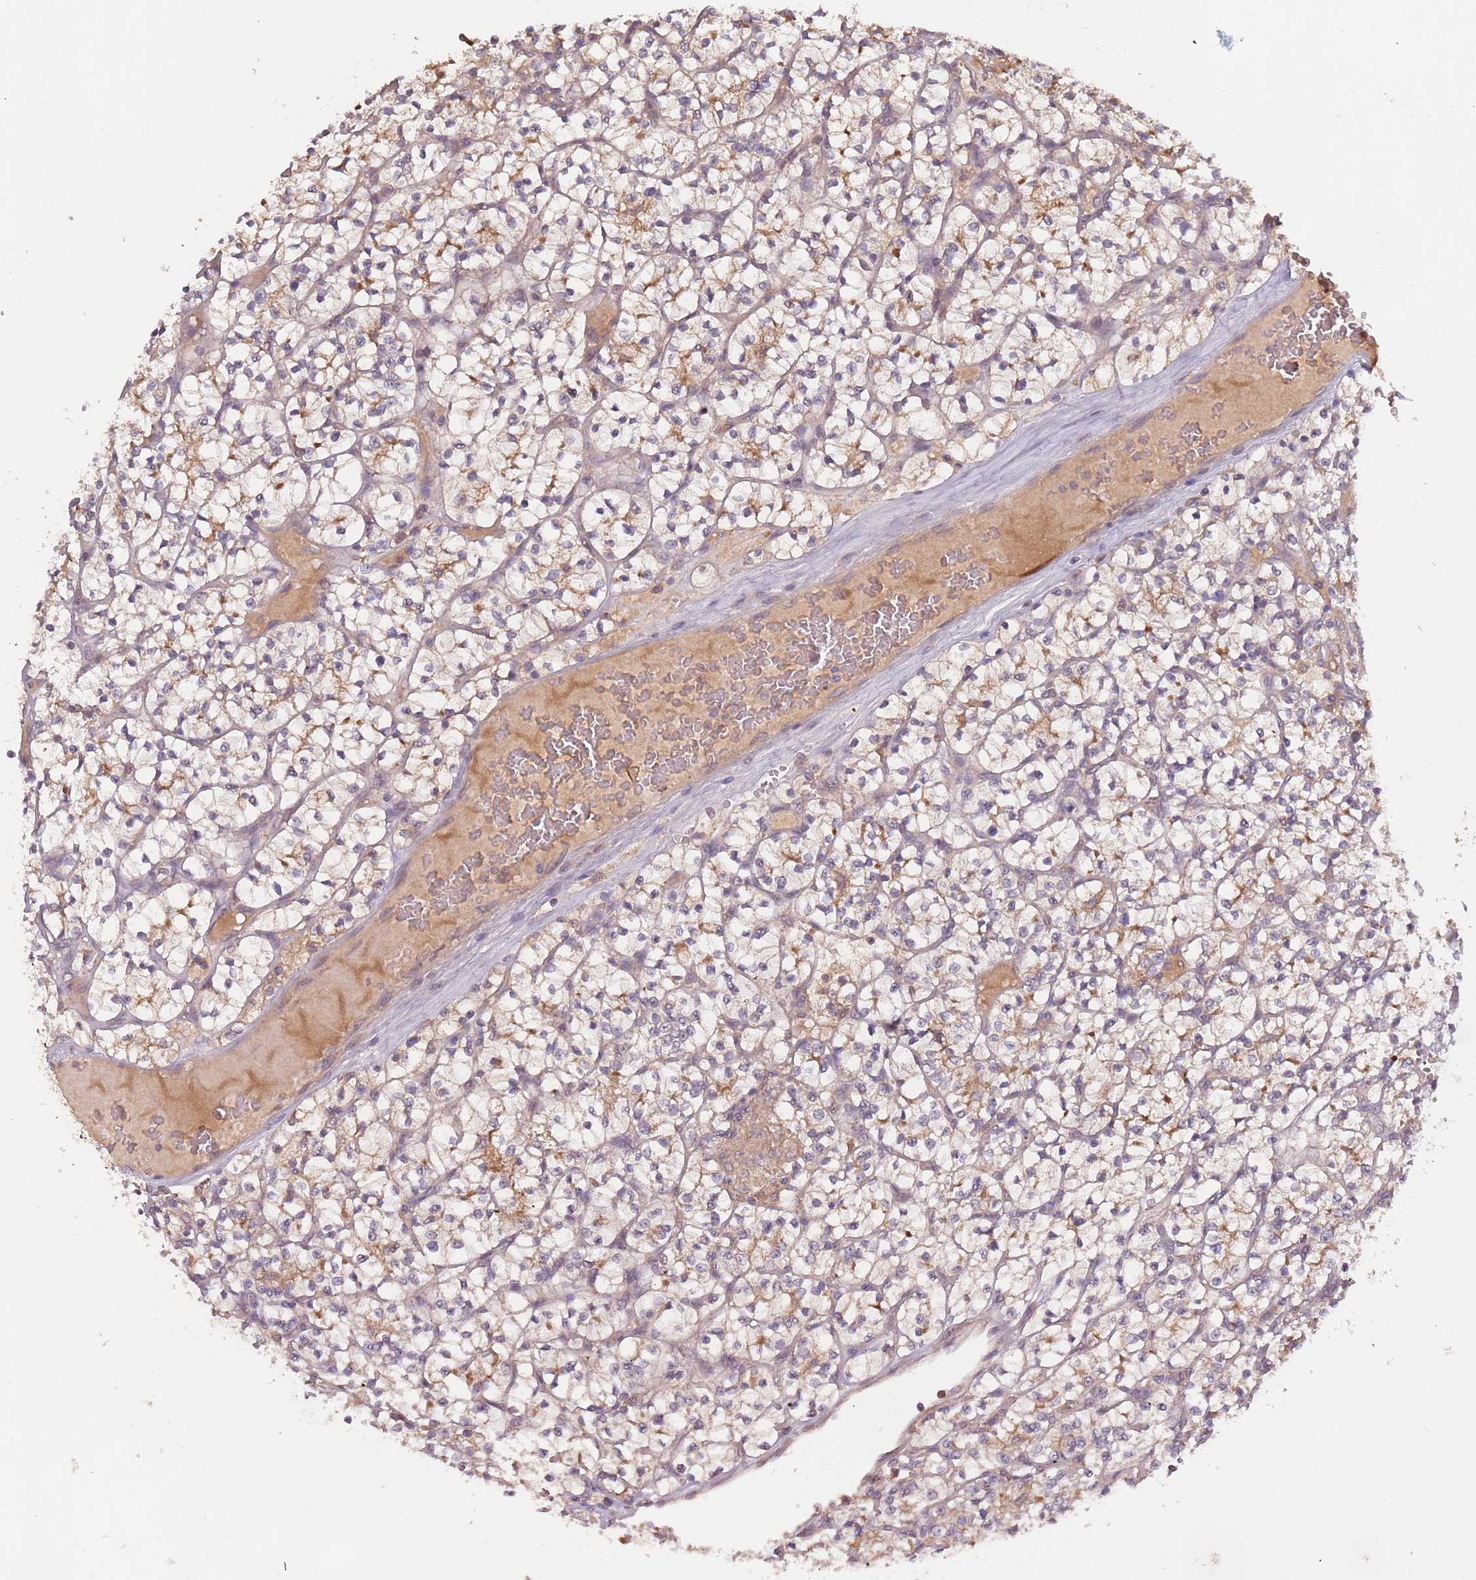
{"staining": {"intensity": "moderate", "quantity": "<25%", "location": "cytoplasmic/membranous"}, "tissue": "renal cancer", "cell_type": "Tumor cells", "image_type": "cancer", "snomed": [{"axis": "morphology", "description": "Adenocarcinoma, NOS"}, {"axis": "topography", "description": "Kidney"}], "caption": "An image of human renal adenocarcinoma stained for a protein exhibits moderate cytoplasmic/membranous brown staining in tumor cells.", "gene": "USP32", "patient": {"sex": "female", "age": 64}}